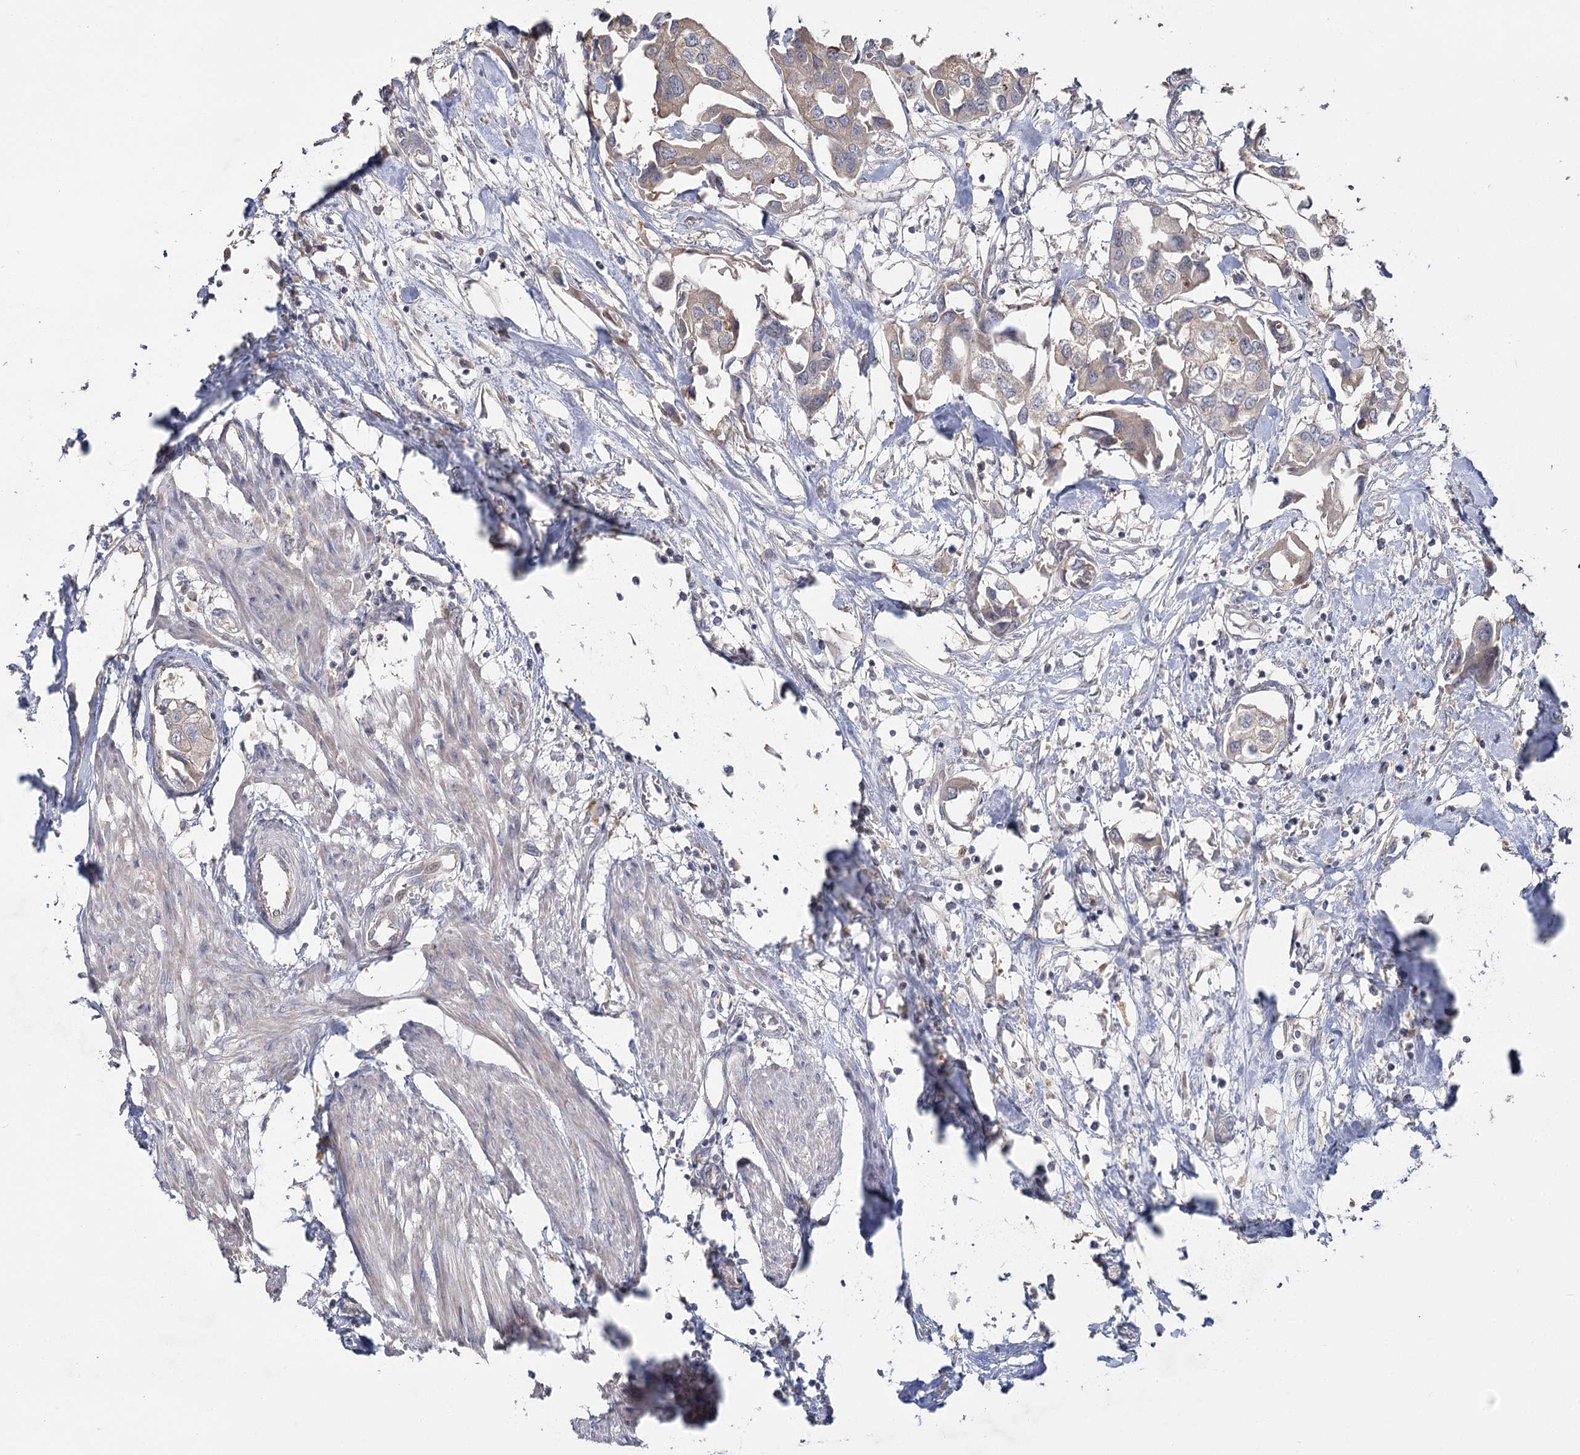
{"staining": {"intensity": "weak", "quantity": "<25%", "location": "cytoplasmic/membranous"}, "tissue": "urothelial cancer", "cell_type": "Tumor cells", "image_type": "cancer", "snomed": [{"axis": "morphology", "description": "Urothelial carcinoma, High grade"}, {"axis": "topography", "description": "Urinary bladder"}], "caption": "Human high-grade urothelial carcinoma stained for a protein using immunohistochemistry (IHC) reveals no expression in tumor cells.", "gene": "ANGPTL5", "patient": {"sex": "male", "age": 64}}